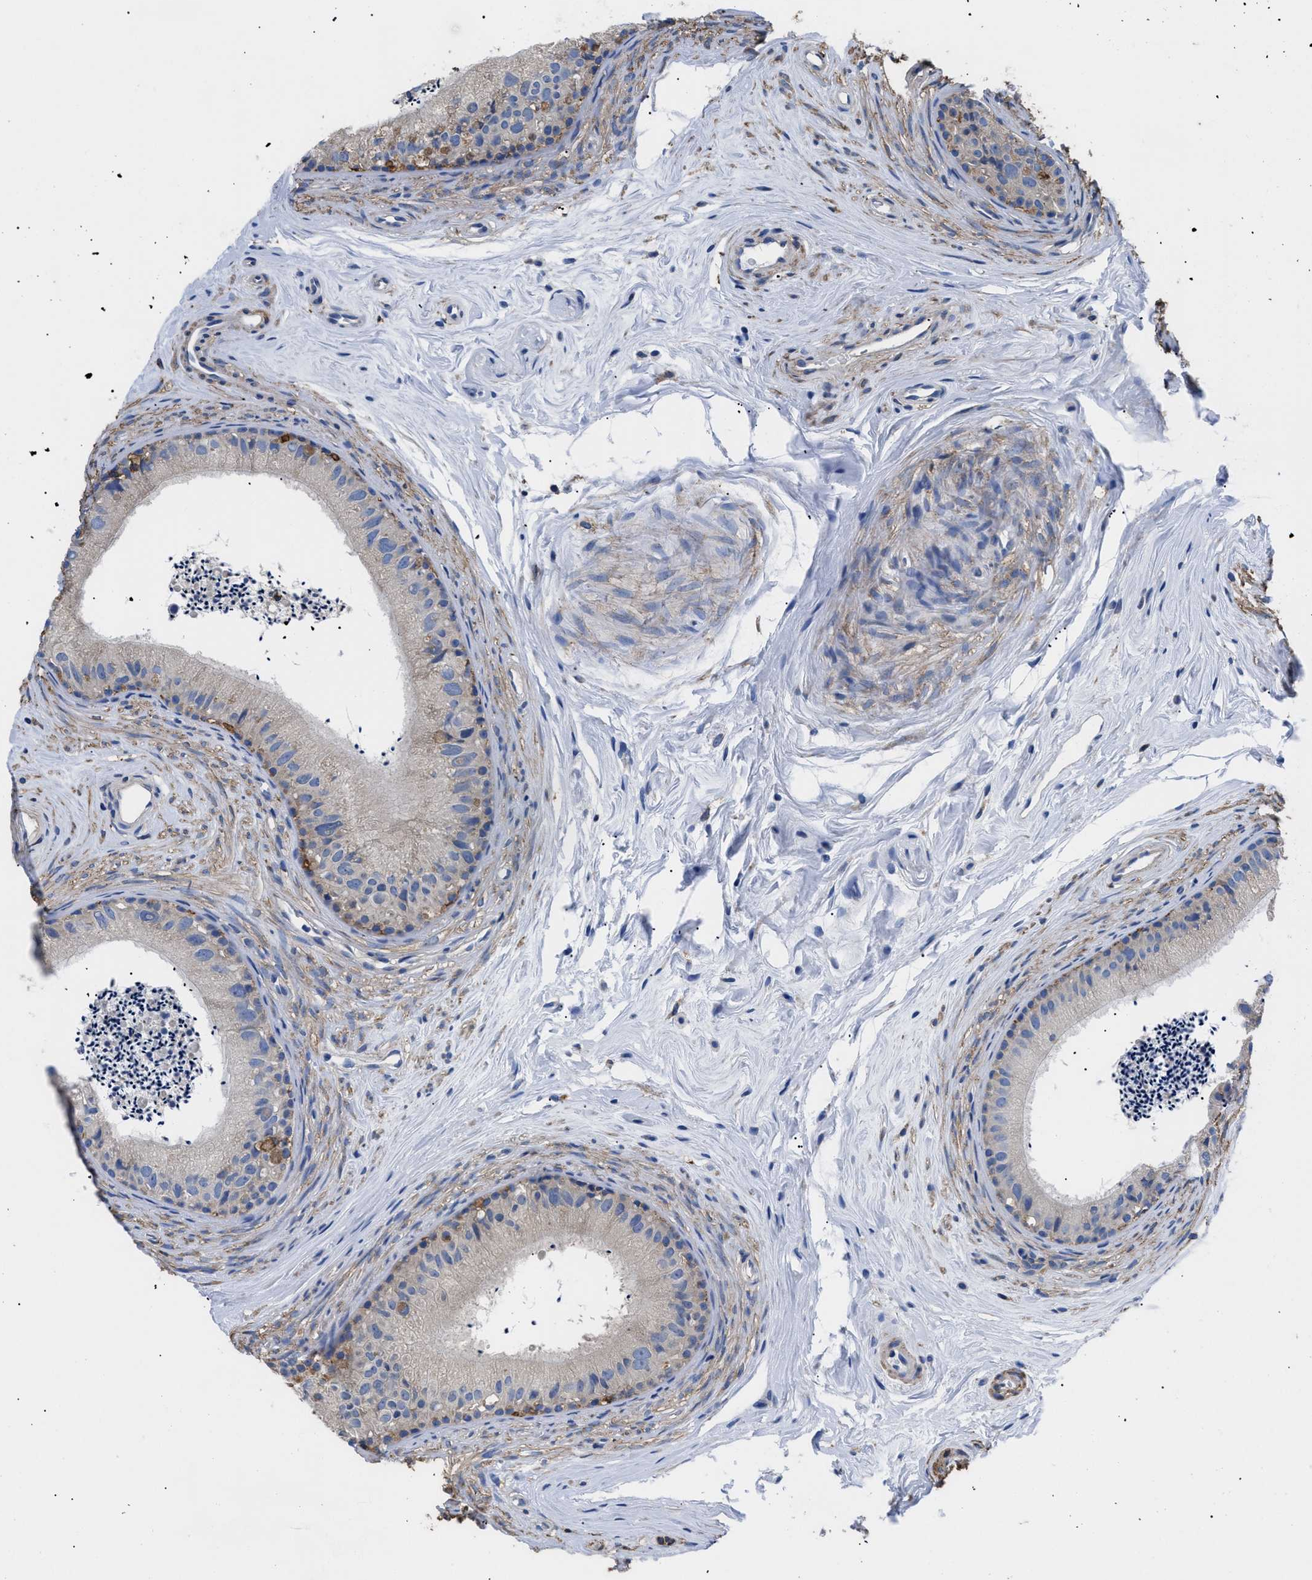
{"staining": {"intensity": "weak", "quantity": "<25%", "location": "cytoplasmic/membranous"}, "tissue": "epididymis", "cell_type": "Glandular cells", "image_type": "normal", "snomed": [{"axis": "morphology", "description": "Normal tissue, NOS"}, {"axis": "topography", "description": "Epididymis"}], "caption": "IHC photomicrograph of normal human epididymis stained for a protein (brown), which reveals no expression in glandular cells.", "gene": "HLA", "patient": {"sex": "male", "age": 56}}